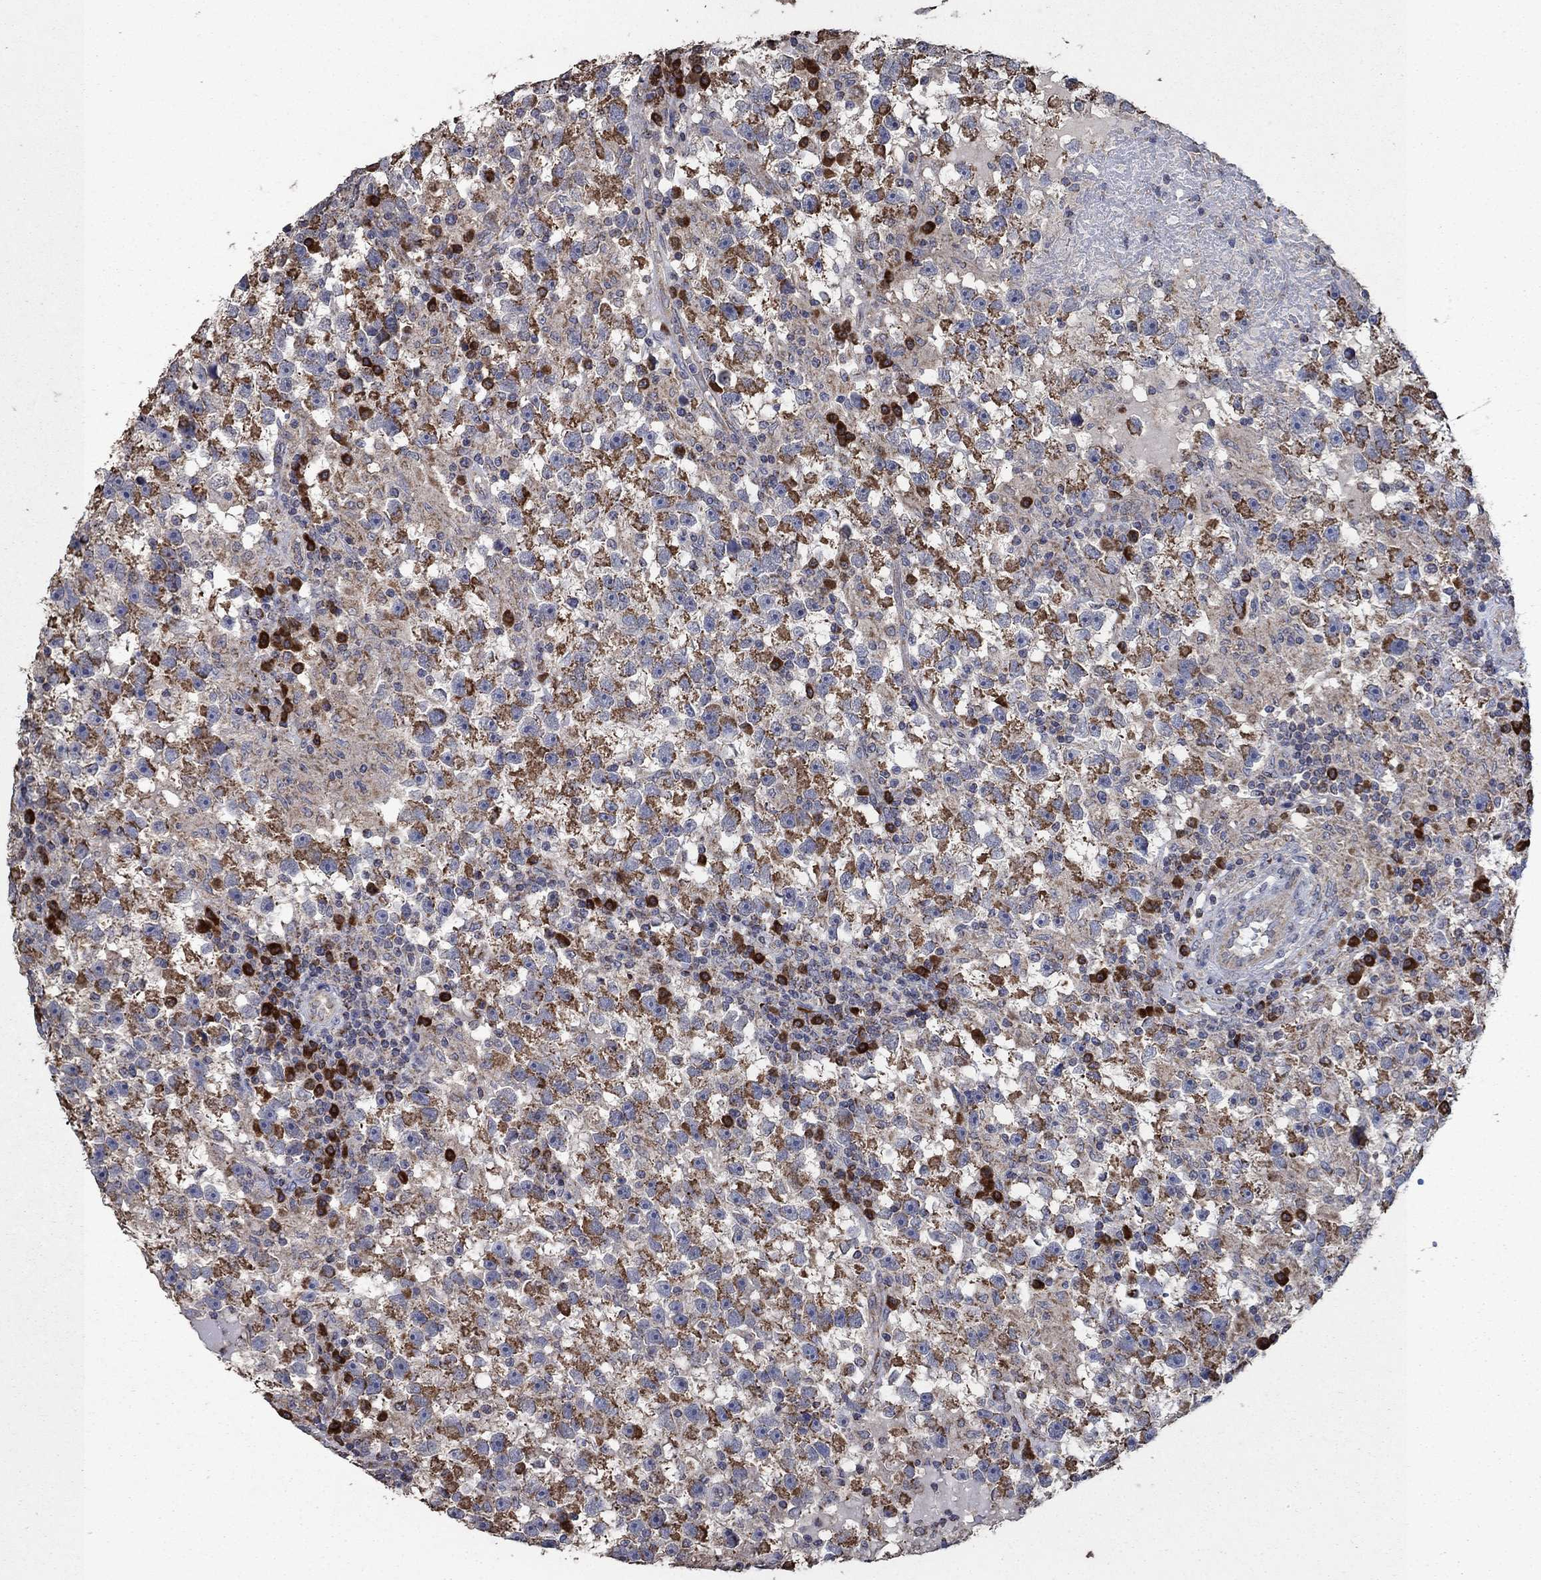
{"staining": {"intensity": "strong", "quantity": "25%-75%", "location": "cytoplasmic/membranous"}, "tissue": "testis cancer", "cell_type": "Tumor cells", "image_type": "cancer", "snomed": [{"axis": "morphology", "description": "Seminoma, NOS"}, {"axis": "topography", "description": "Testis"}], "caption": "The micrograph demonstrates staining of testis cancer (seminoma), revealing strong cytoplasmic/membranous protein expression (brown color) within tumor cells.", "gene": "HID1", "patient": {"sex": "male", "age": 47}}